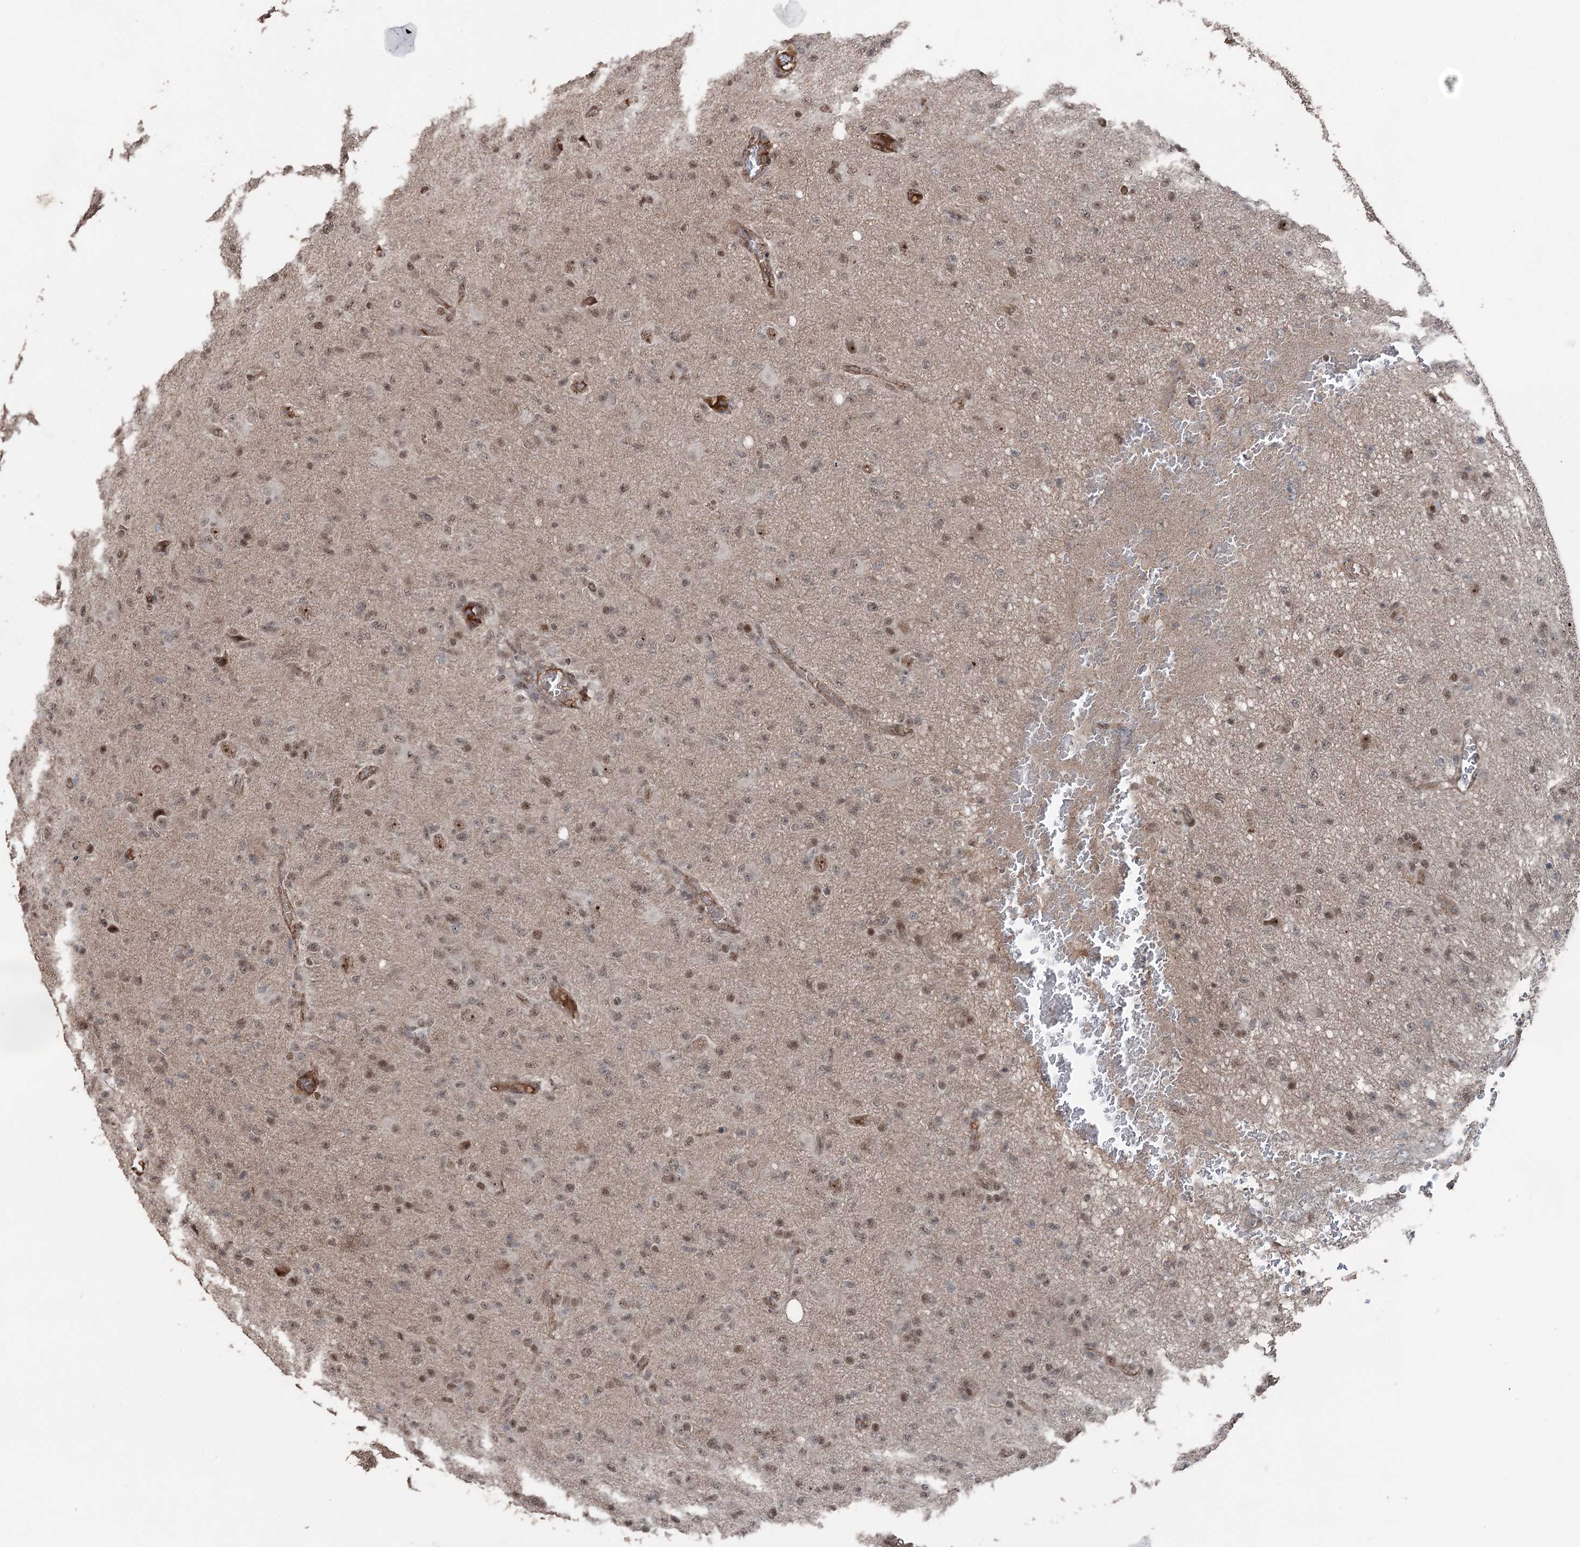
{"staining": {"intensity": "moderate", "quantity": "25%-75%", "location": "nuclear"}, "tissue": "glioma", "cell_type": "Tumor cells", "image_type": "cancer", "snomed": [{"axis": "morphology", "description": "Glioma, malignant, High grade"}, {"axis": "topography", "description": "Brain"}], "caption": "Immunohistochemistry (IHC) (DAB) staining of human high-grade glioma (malignant) reveals moderate nuclear protein expression in about 25%-75% of tumor cells. Ihc stains the protein in brown and the nuclei are stained blue.", "gene": "CCDC82", "patient": {"sex": "female", "age": 57}}